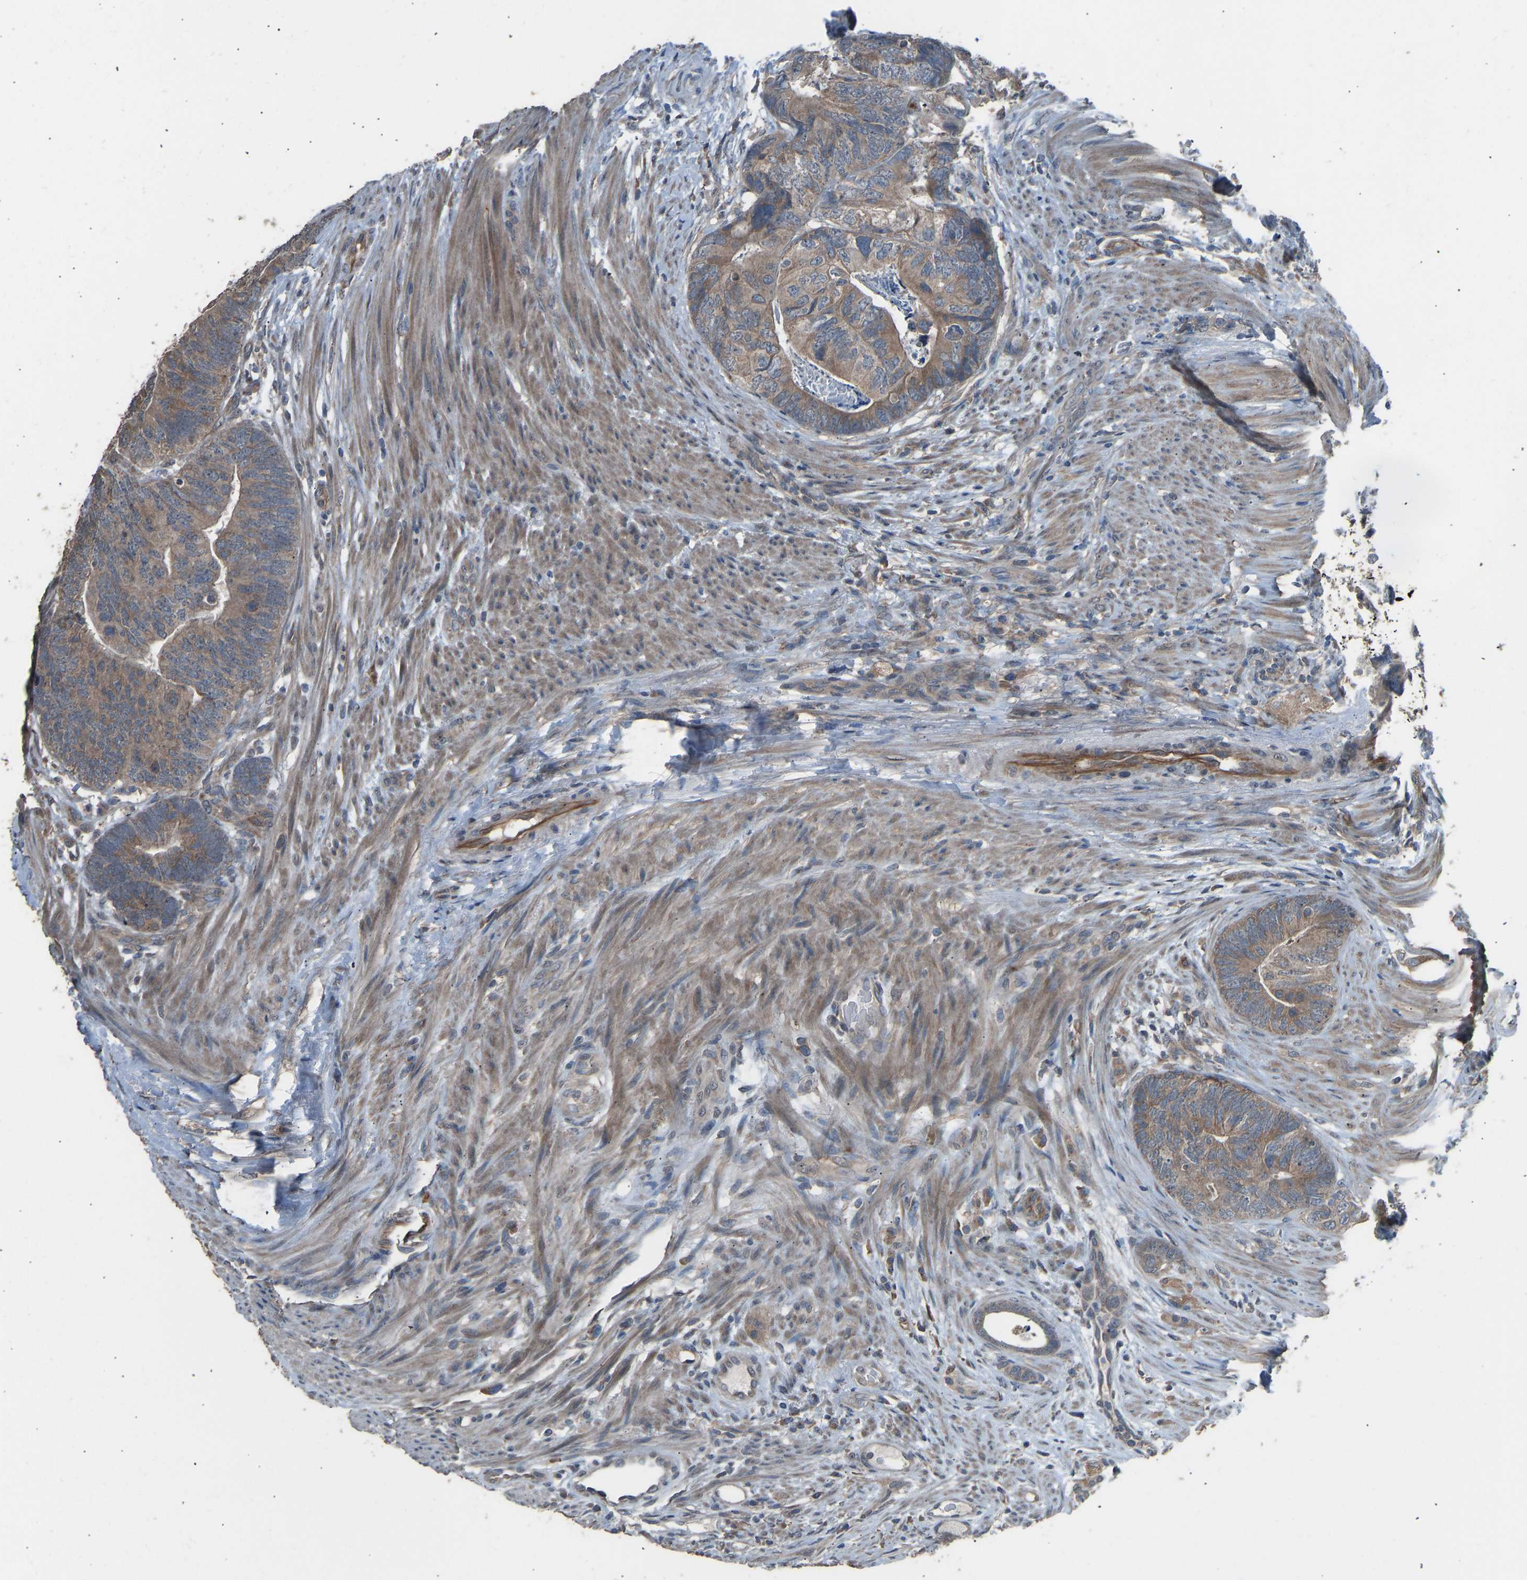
{"staining": {"intensity": "moderate", "quantity": "25%-75%", "location": "cytoplasmic/membranous"}, "tissue": "colorectal cancer", "cell_type": "Tumor cells", "image_type": "cancer", "snomed": [{"axis": "morphology", "description": "Adenocarcinoma, NOS"}, {"axis": "topography", "description": "Colon"}], "caption": "Immunohistochemistry (DAB) staining of human colorectal adenocarcinoma exhibits moderate cytoplasmic/membranous protein staining in about 25%-75% of tumor cells. The staining was performed using DAB, with brown indicating positive protein expression. Nuclei are stained blue with hematoxylin.", "gene": "SLC43A1", "patient": {"sex": "female", "age": 67}}